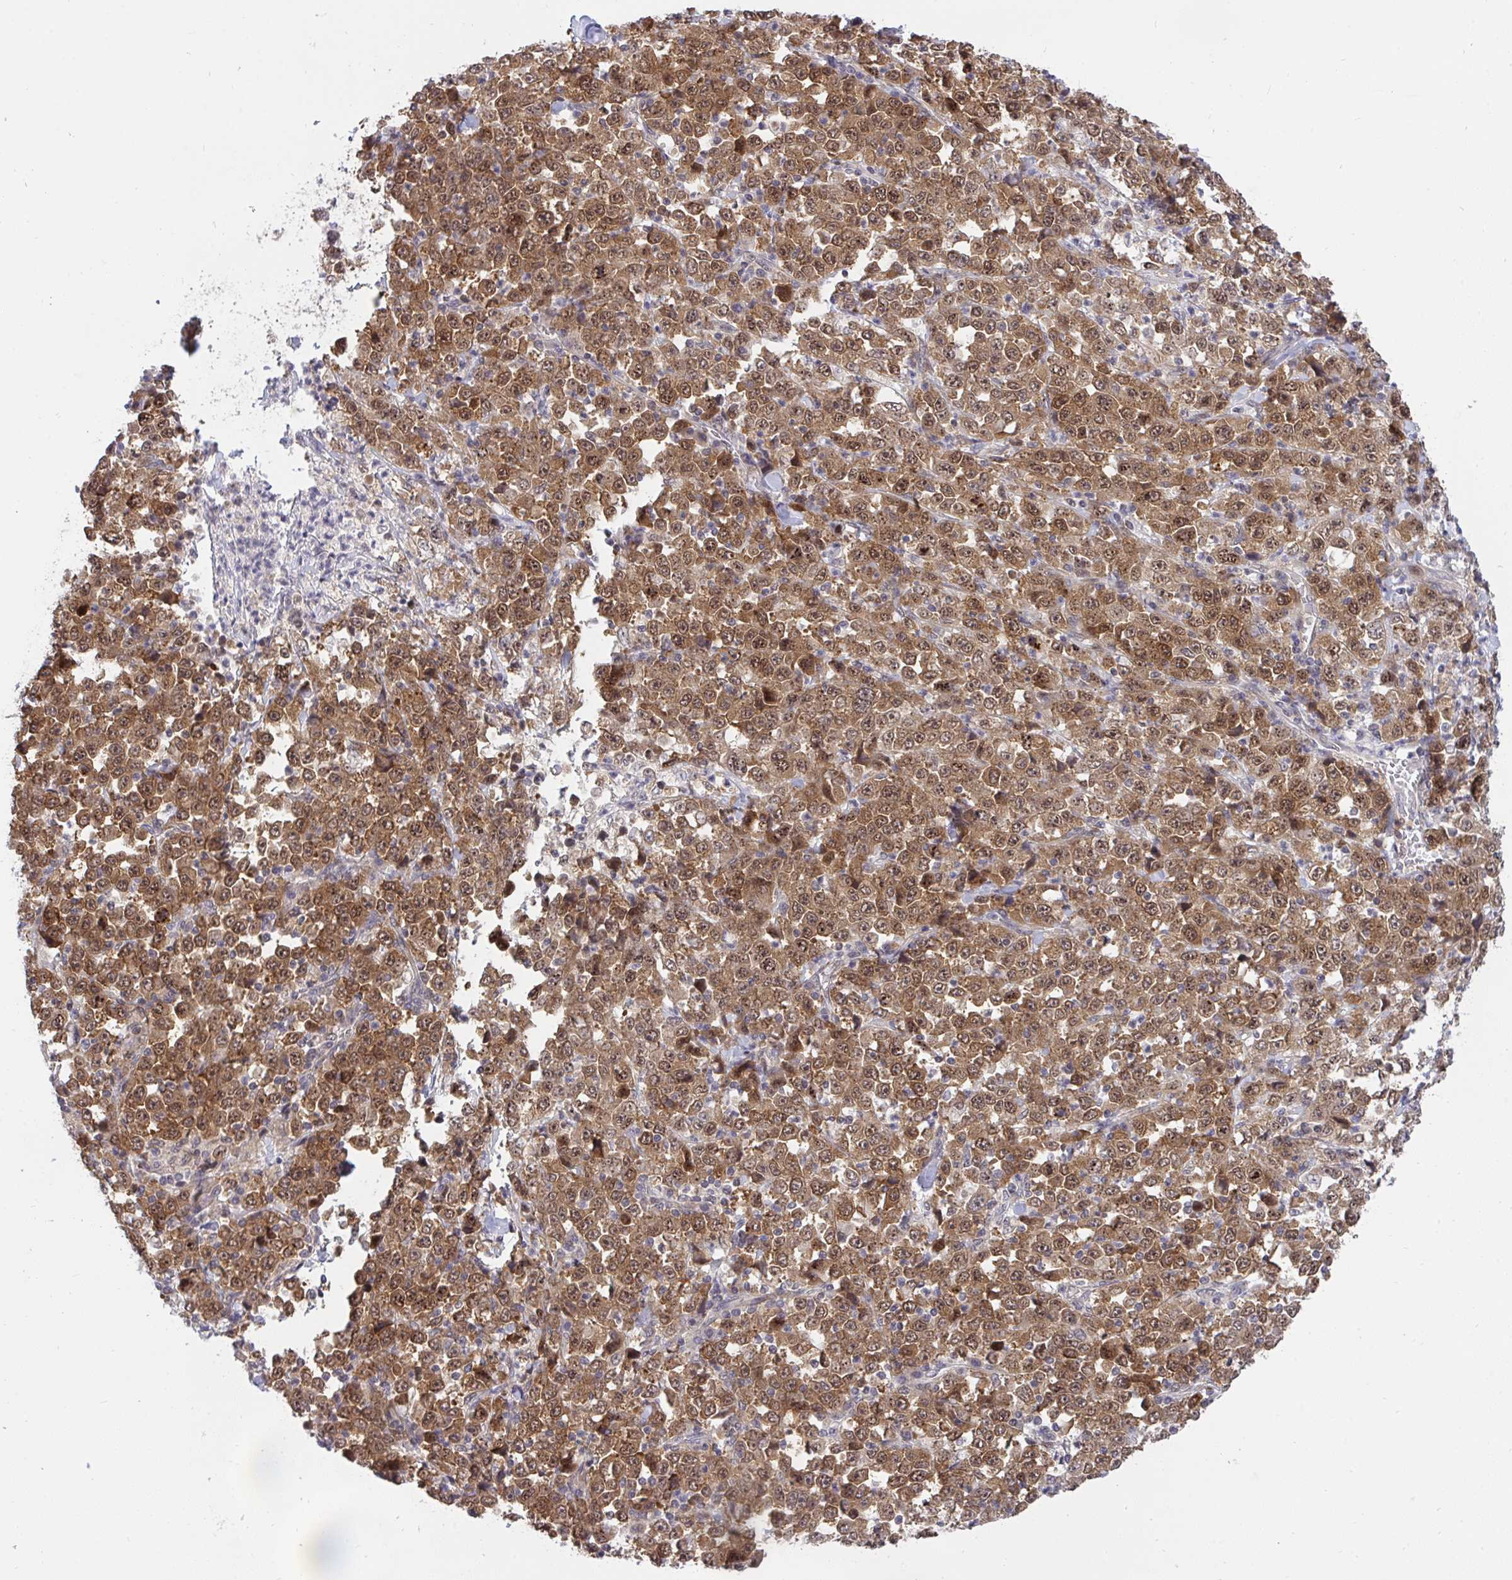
{"staining": {"intensity": "moderate", "quantity": ">75%", "location": "cytoplasmic/membranous"}, "tissue": "stomach cancer", "cell_type": "Tumor cells", "image_type": "cancer", "snomed": [{"axis": "morphology", "description": "Normal tissue, NOS"}, {"axis": "morphology", "description": "Adenocarcinoma, NOS"}, {"axis": "topography", "description": "Stomach, upper"}, {"axis": "topography", "description": "Stomach"}], "caption": "Immunohistochemistry (IHC) staining of adenocarcinoma (stomach), which demonstrates medium levels of moderate cytoplasmic/membranous staining in approximately >75% of tumor cells indicating moderate cytoplasmic/membranous protein staining. The staining was performed using DAB (3,3'-diaminobenzidine) (brown) for protein detection and nuclei were counterstained in hematoxylin (blue).", "gene": "ERI1", "patient": {"sex": "male", "age": 59}}